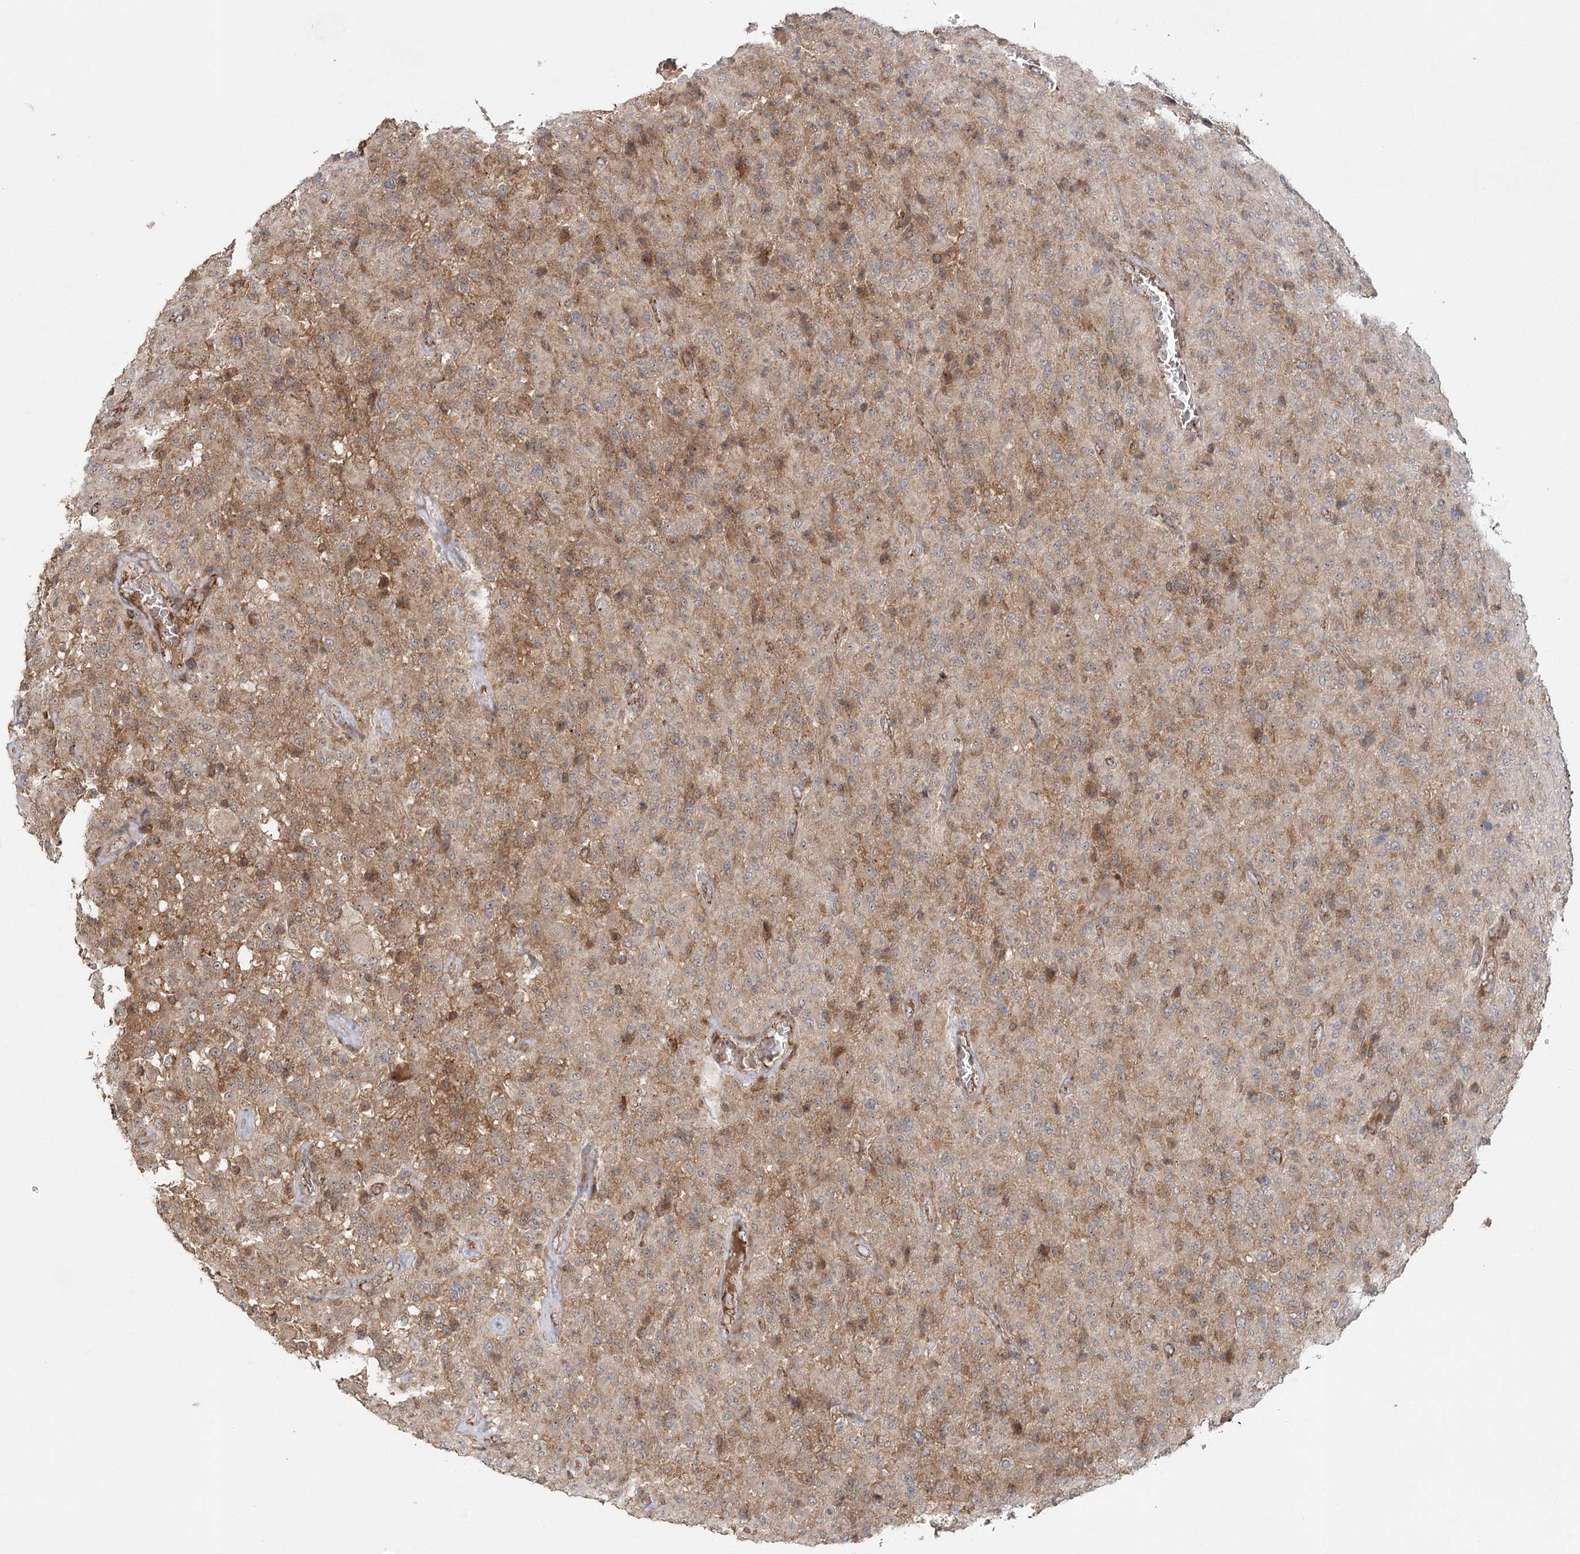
{"staining": {"intensity": "moderate", "quantity": "<25%", "location": "cytoplasmic/membranous,nuclear"}, "tissue": "glioma", "cell_type": "Tumor cells", "image_type": "cancer", "snomed": [{"axis": "morphology", "description": "Glioma, malignant, High grade"}, {"axis": "topography", "description": "Brain"}], "caption": "Glioma tissue shows moderate cytoplasmic/membranous and nuclear expression in approximately <25% of tumor cells Immunohistochemistry stains the protein in brown and the nuclei are stained blue.", "gene": "RAPGEF6", "patient": {"sex": "female", "age": 57}}